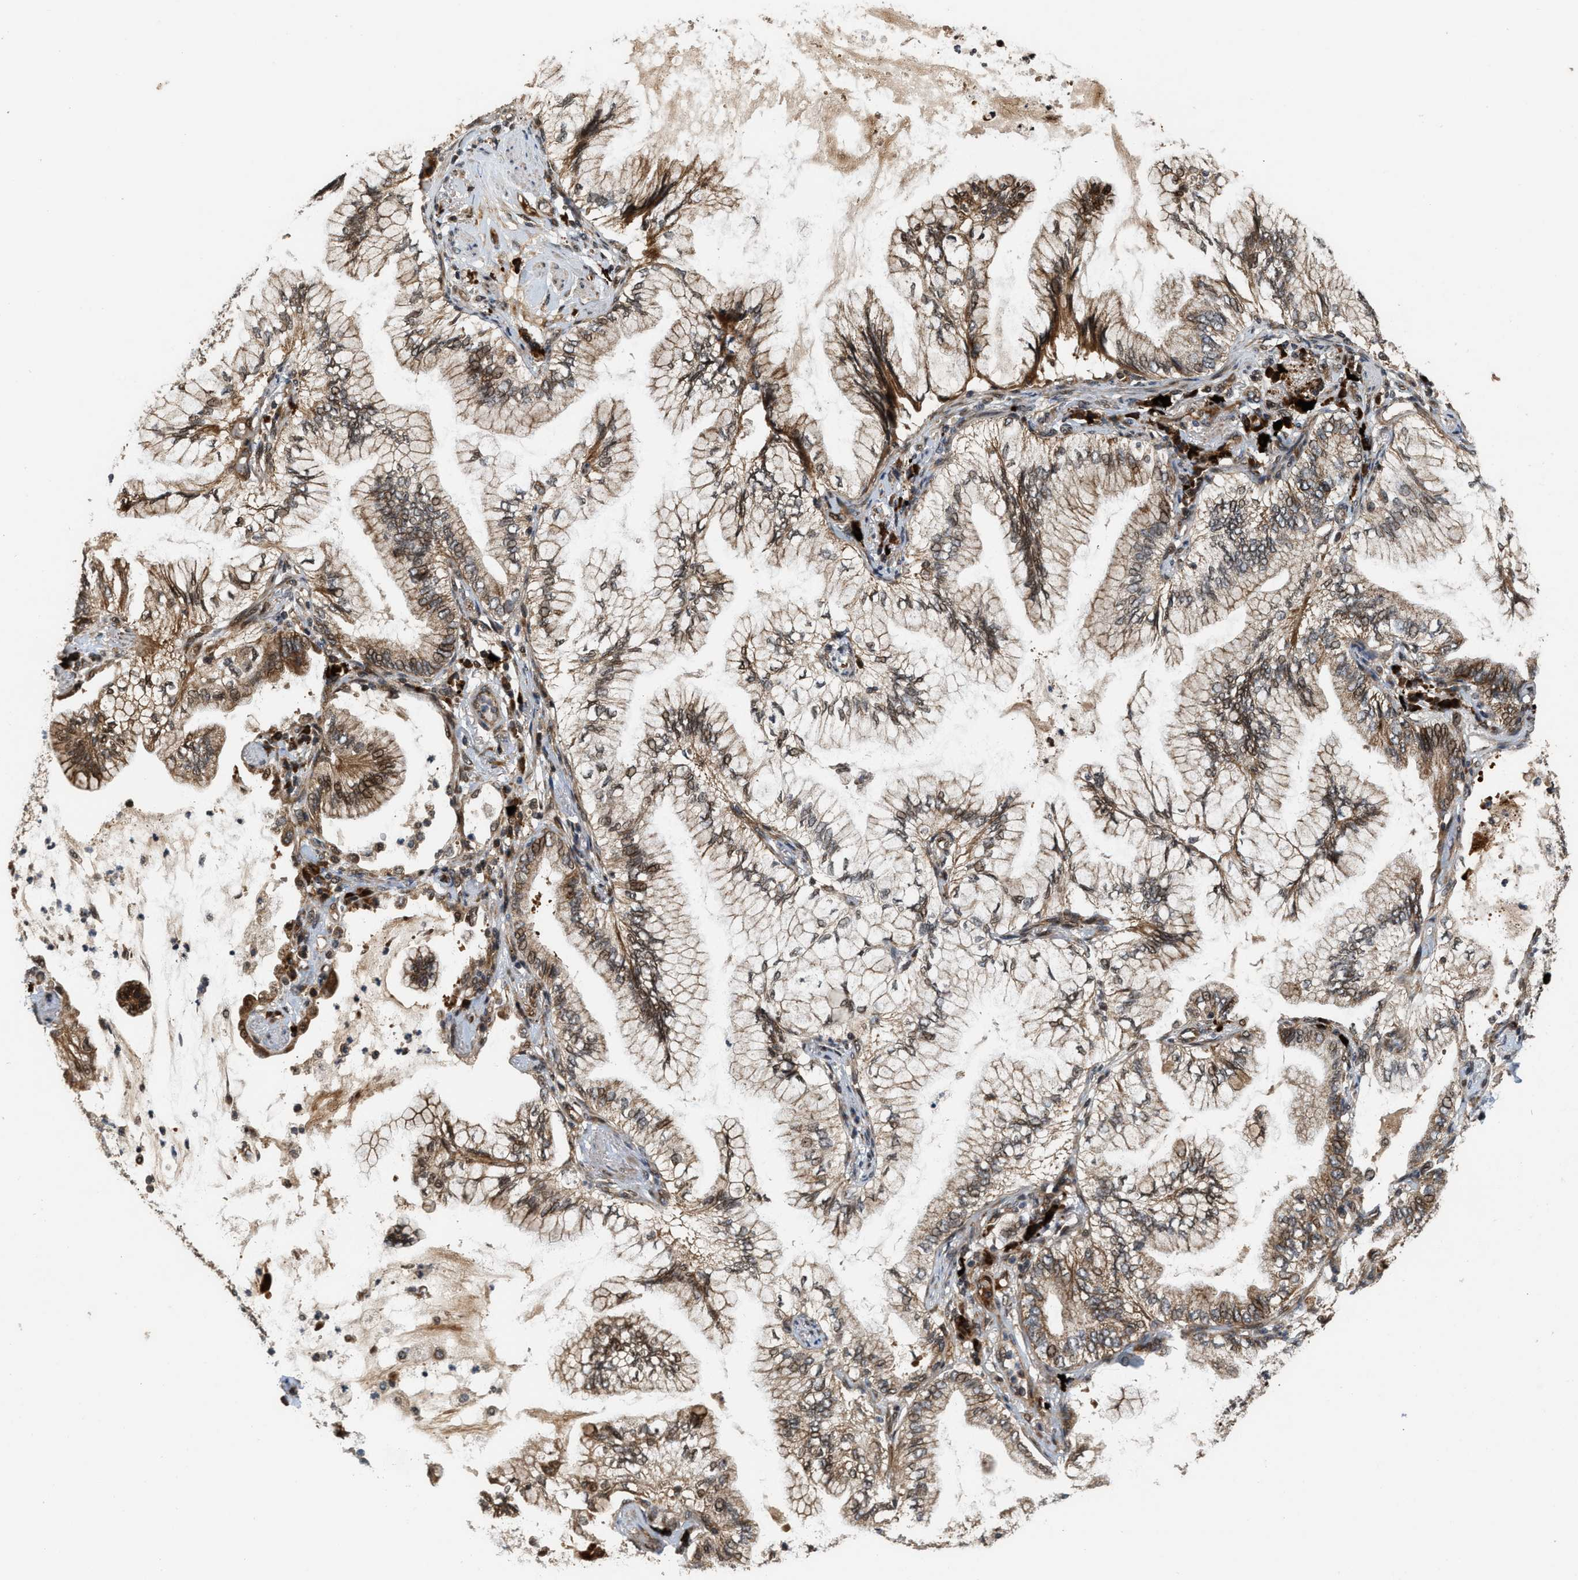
{"staining": {"intensity": "strong", "quantity": "25%-75%", "location": "cytoplasmic/membranous,nuclear"}, "tissue": "lung cancer", "cell_type": "Tumor cells", "image_type": "cancer", "snomed": [{"axis": "morphology", "description": "Normal tissue, NOS"}, {"axis": "morphology", "description": "Adenocarcinoma, NOS"}, {"axis": "topography", "description": "Bronchus"}, {"axis": "topography", "description": "Lung"}], "caption": "This is an image of immunohistochemistry (IHC) staining of lung cancer (adenocarcinoma), which shows strong positivity in the cytoplasmic/membranous and nuclear of tumor cells.", "gene": "ELP2", "patient": {"sex": "female", "age": 70}}